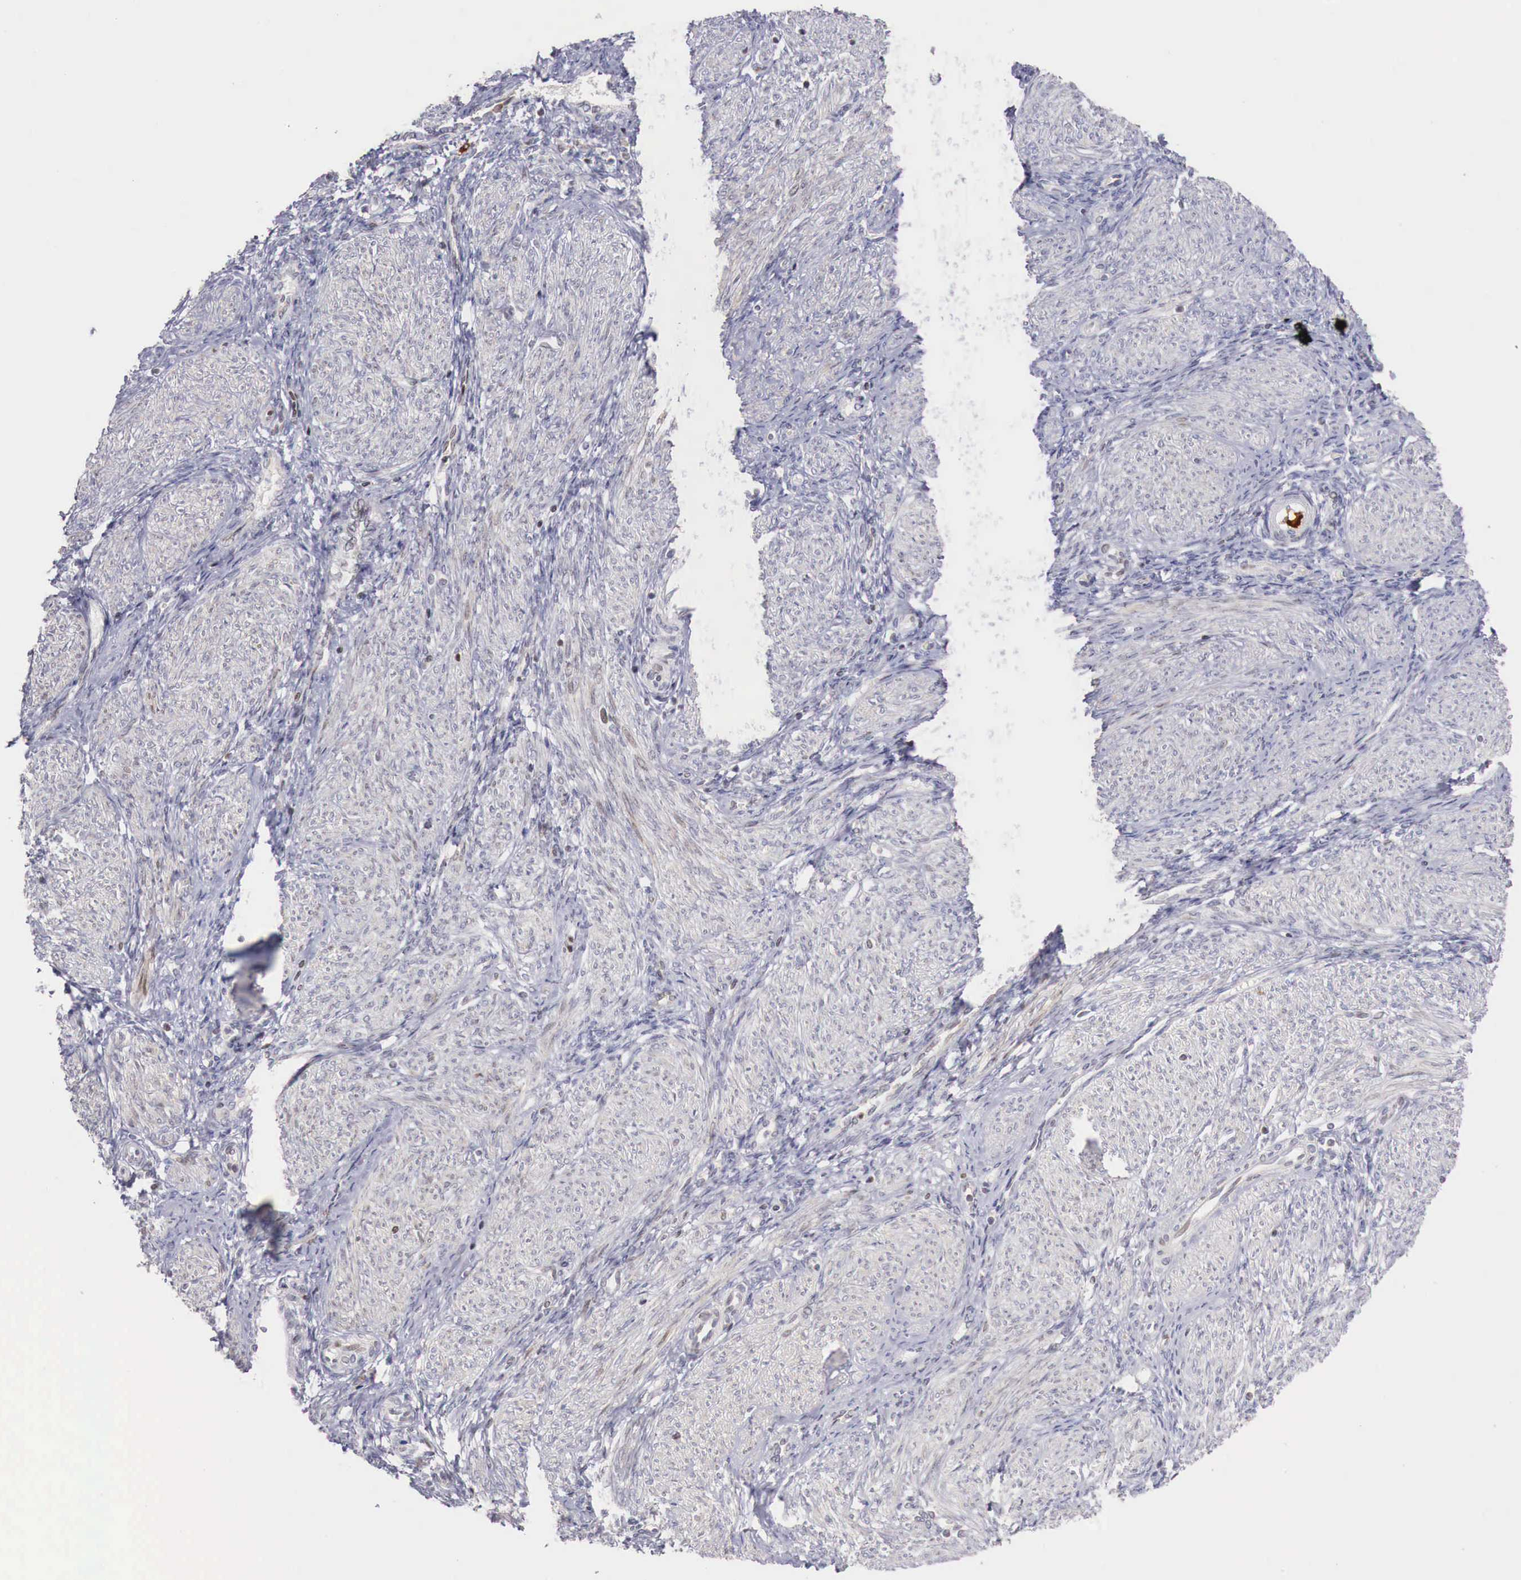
{"staining": {"intensity": "moderate", "quantity": "<25%", "location": "nuclear"}, "tissue": "endometrium", "cell_type": "Cells in endometrial stroma", "image_type": "normal", "snomed": [{"axis": "morphology", "description": "Normal tissue, NOS"}, {"axis": "topography", "description": "Endometrium"}], "caption": "Brown immunohistochemical staining in normal endometrium reveals moderate nuclear expression in about <25% of cells in endometrial stroma.", "gene": "CLCN5", "patient": {"sex": "female", "age": 36}}